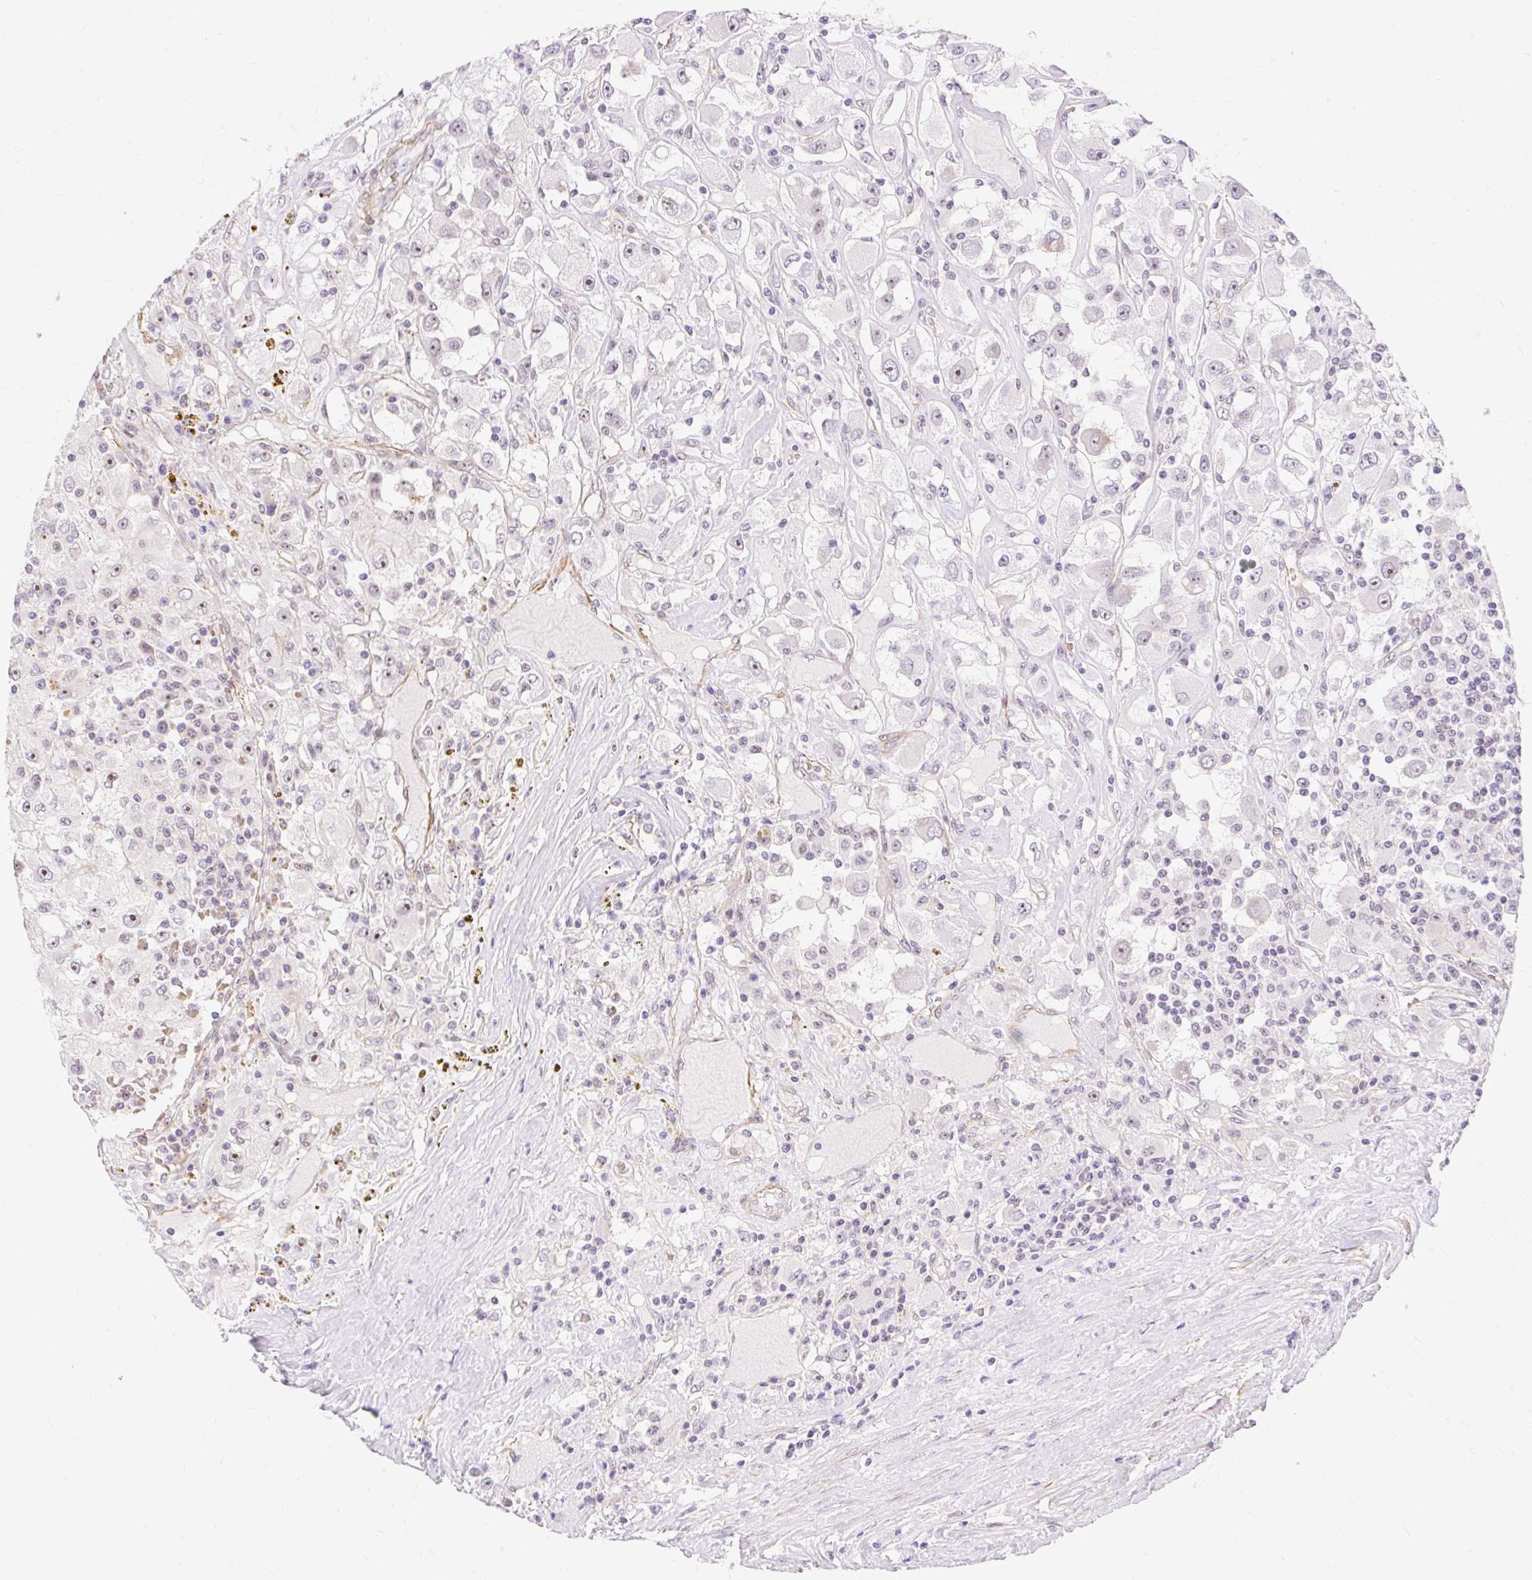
{"staining": {"intensity": "weak", "quantity": "<25%", "location": "nuclear"}, "tissue": "renal cancer", "cell_type": "Tumor cells", "image_type": "cancer", "snomed": [{"axis": "morphology", "description": "Adenocarcinoma, NOS"}, {"axis": "topography", "description": "Kidney"}], "caption": "There is no significant staining in tumor cells of renal cancer (adenocarcinoma).", "gene": "OBP2A", "patient": {"sex": "female", "age": 67}}